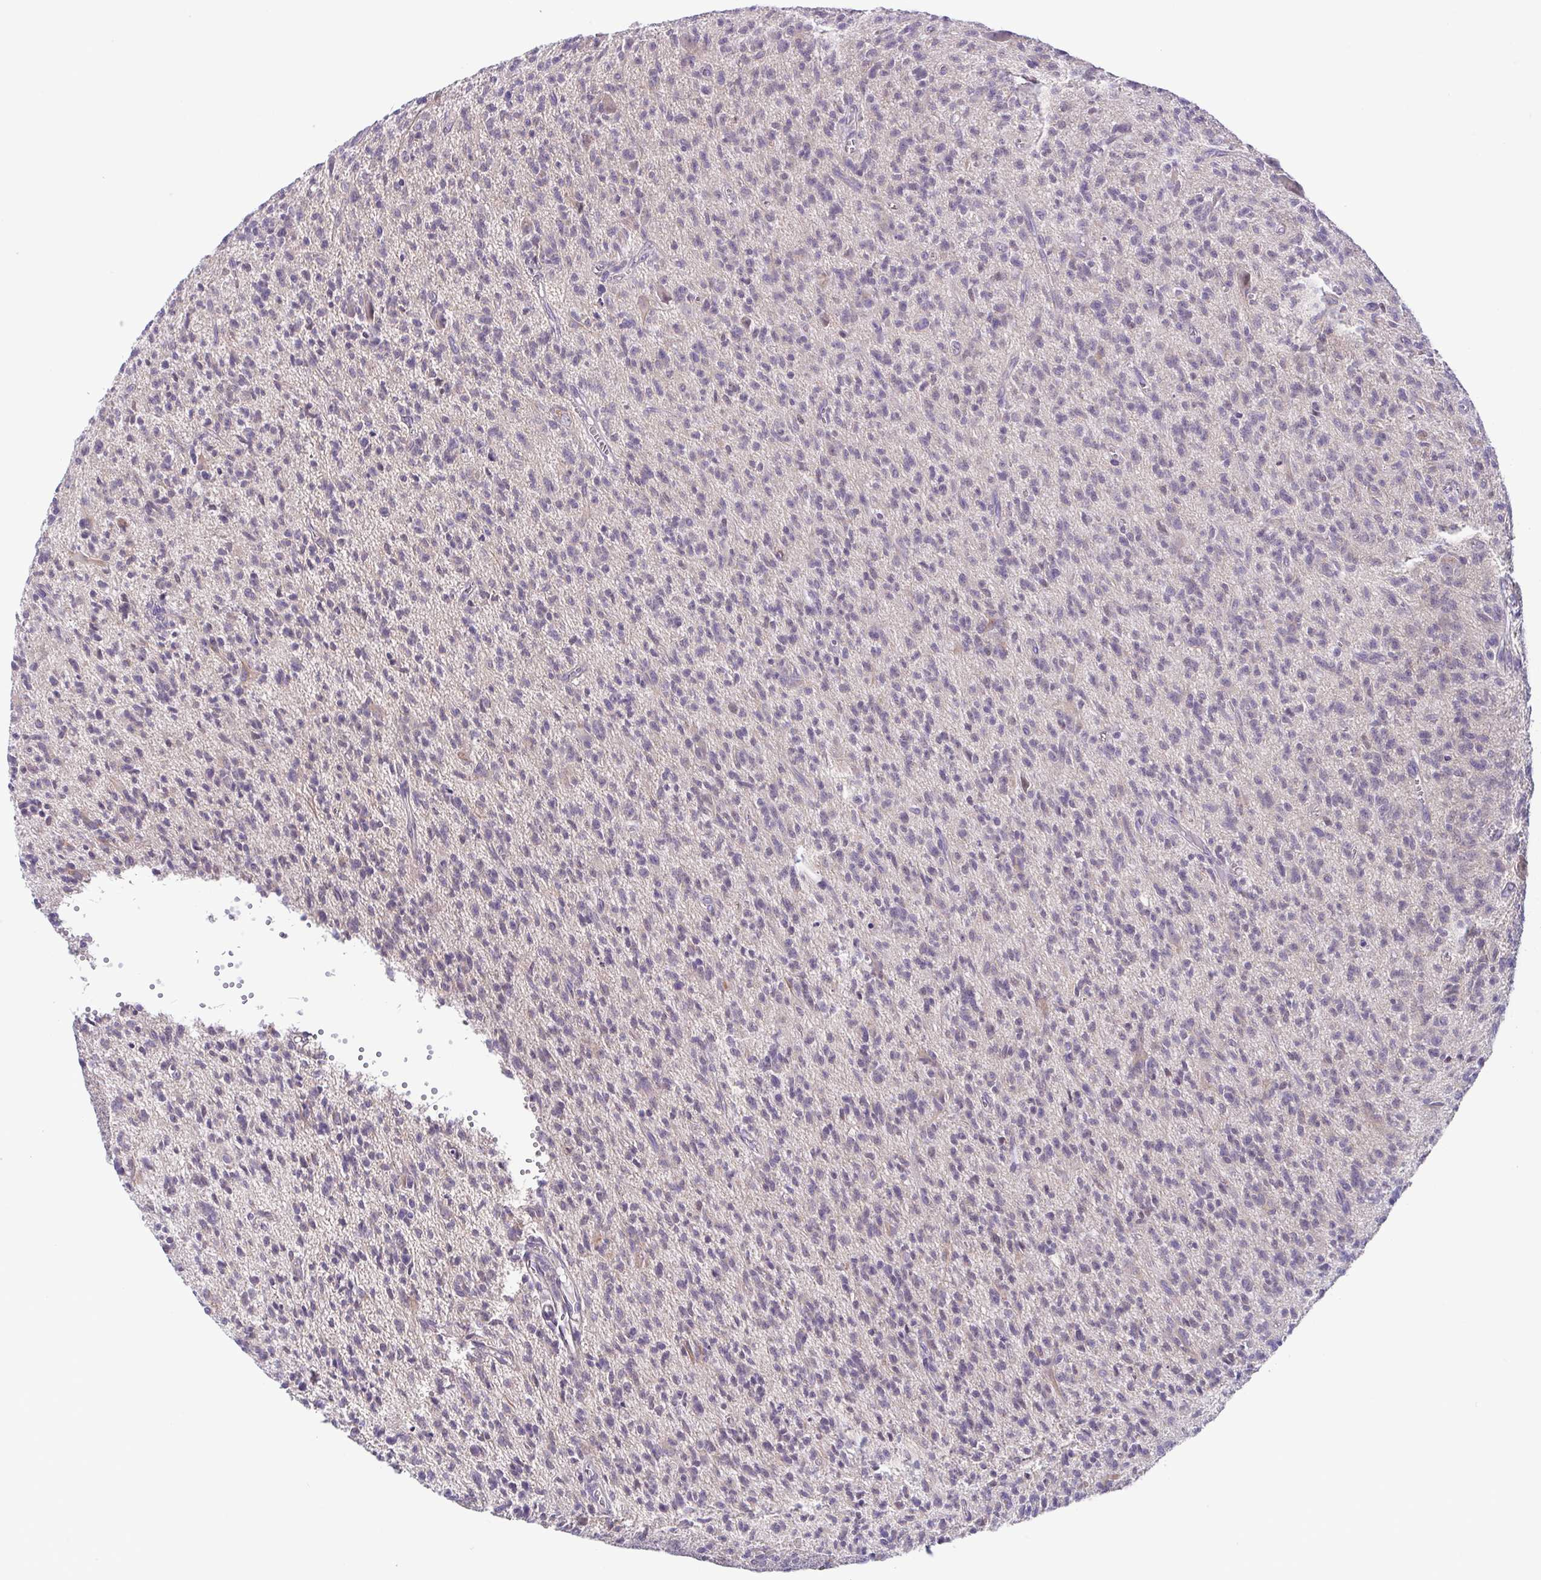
{"staining": {"intensity": "negative", "quantity": "none", "location": "none"}, "tissue": "glioma", "cell_type": "Tumor cells", "image_type": "cancer", "snomed": [{"axis": "morphology", "description": "Glioma, malignant, Low grade"}, {"axis": "topography", "description": "Brain"}], "caption": "Immunohistochemical staining of human malignant glioma (low-grade) demonstrates no significant staining in tumor cells.", "gene": "UBE2Q1", "patient": {"sex": "male", "age": 64}}